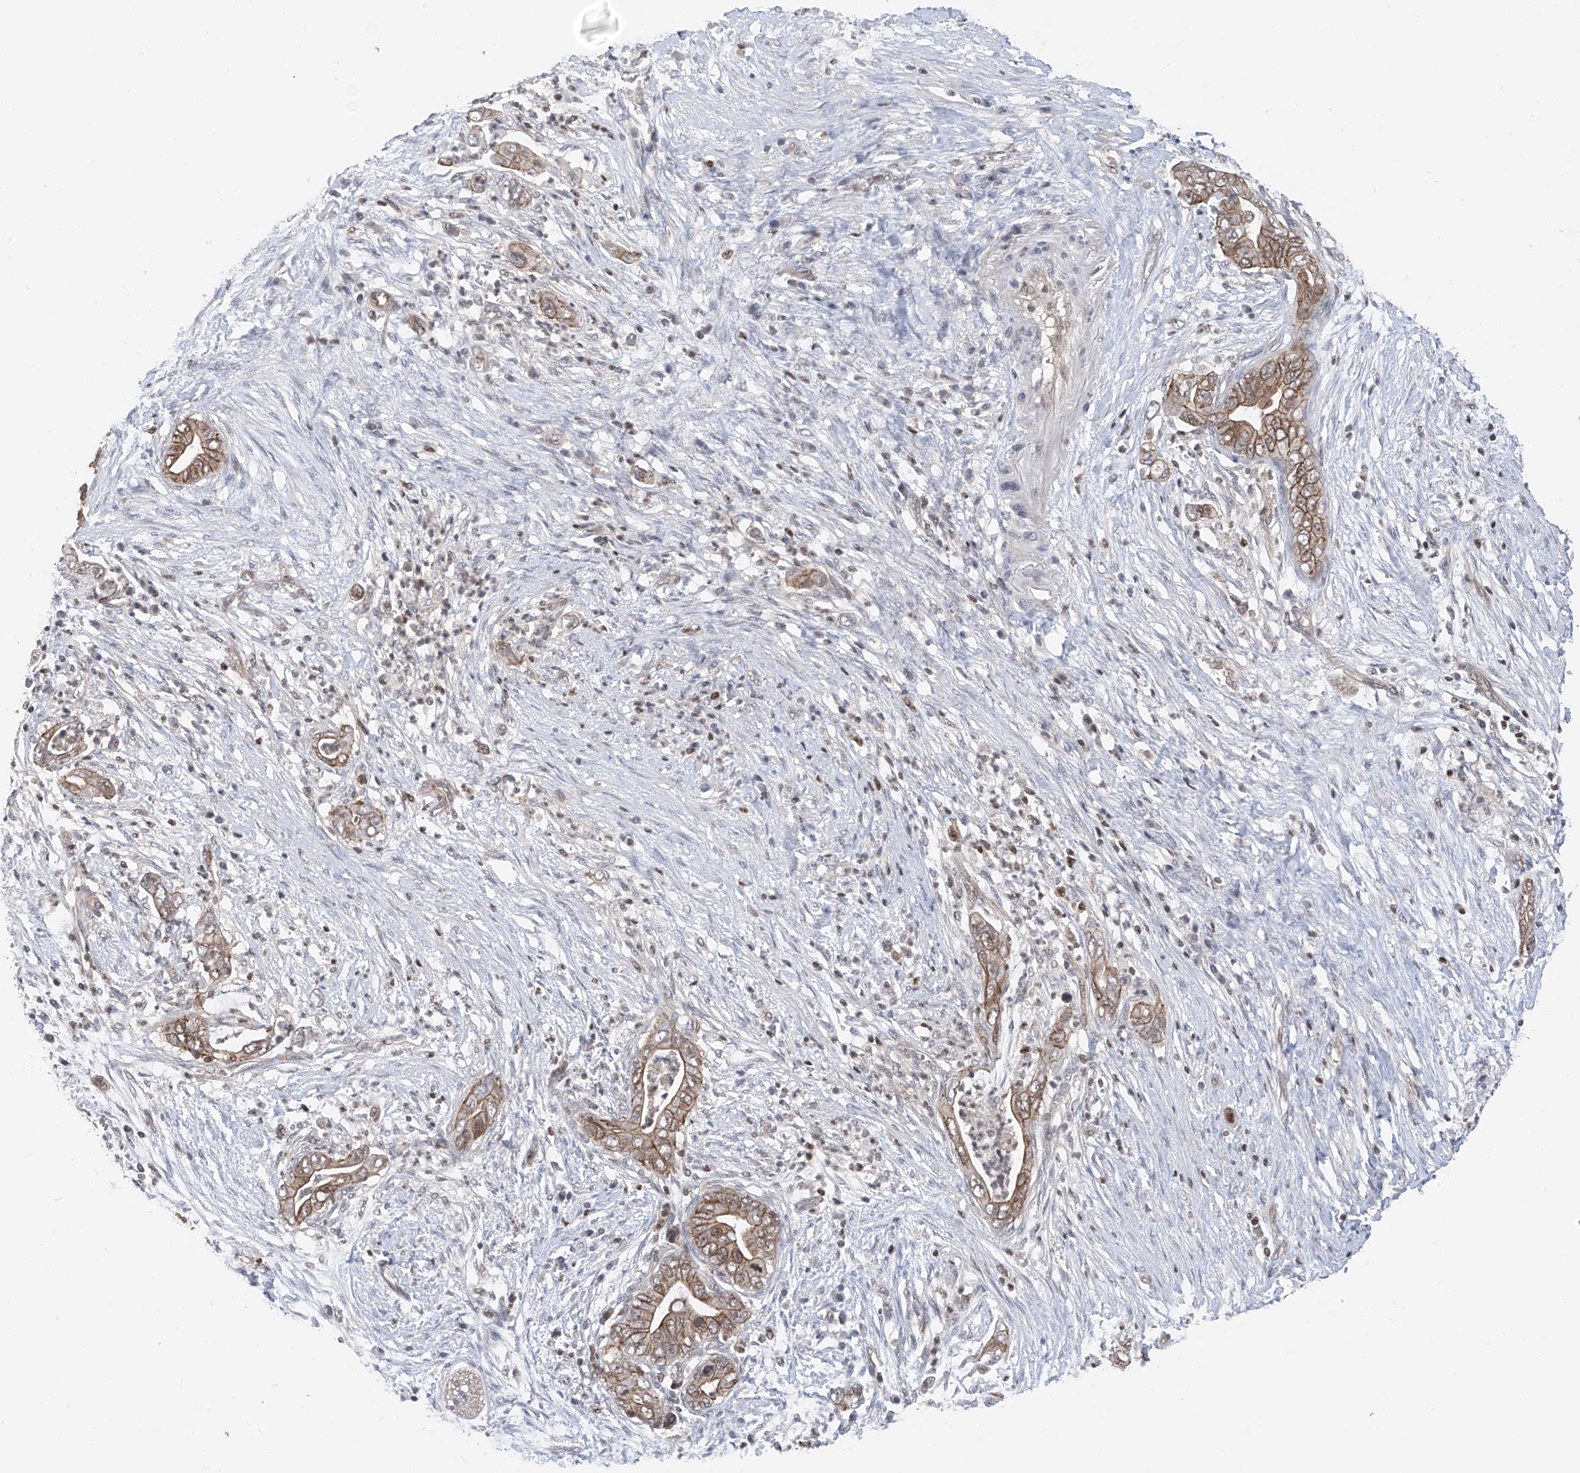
{"staining": {"intensity": "moderate", "quantity": ">75%", "location": "cytoplasmic/membranous"}, "tissue": "pancreatic cancer", "cell_type": "Tumor cells", "image_type": "cancer", "snomed": [{"axis": "morphology", "description": "Adenocarcinoma, NOS"}, {"axis": "topography", "description": "Pancreas"}], "caption": "Immunohistochemistry staining of pancreatic adenocarcinoma, which shows medium levels of moderate cytoplasmic/membranous positivity in approximately >75% of tumor cells indicating moderate cytoplasmic/membranous protein staining. The staining was performed using DAB (brown) for protein detection and nuclei were counterstained in hematoxylin (blue).", "gene": "DNAJC9", "patient": {"sex": "male", "age": 75}}